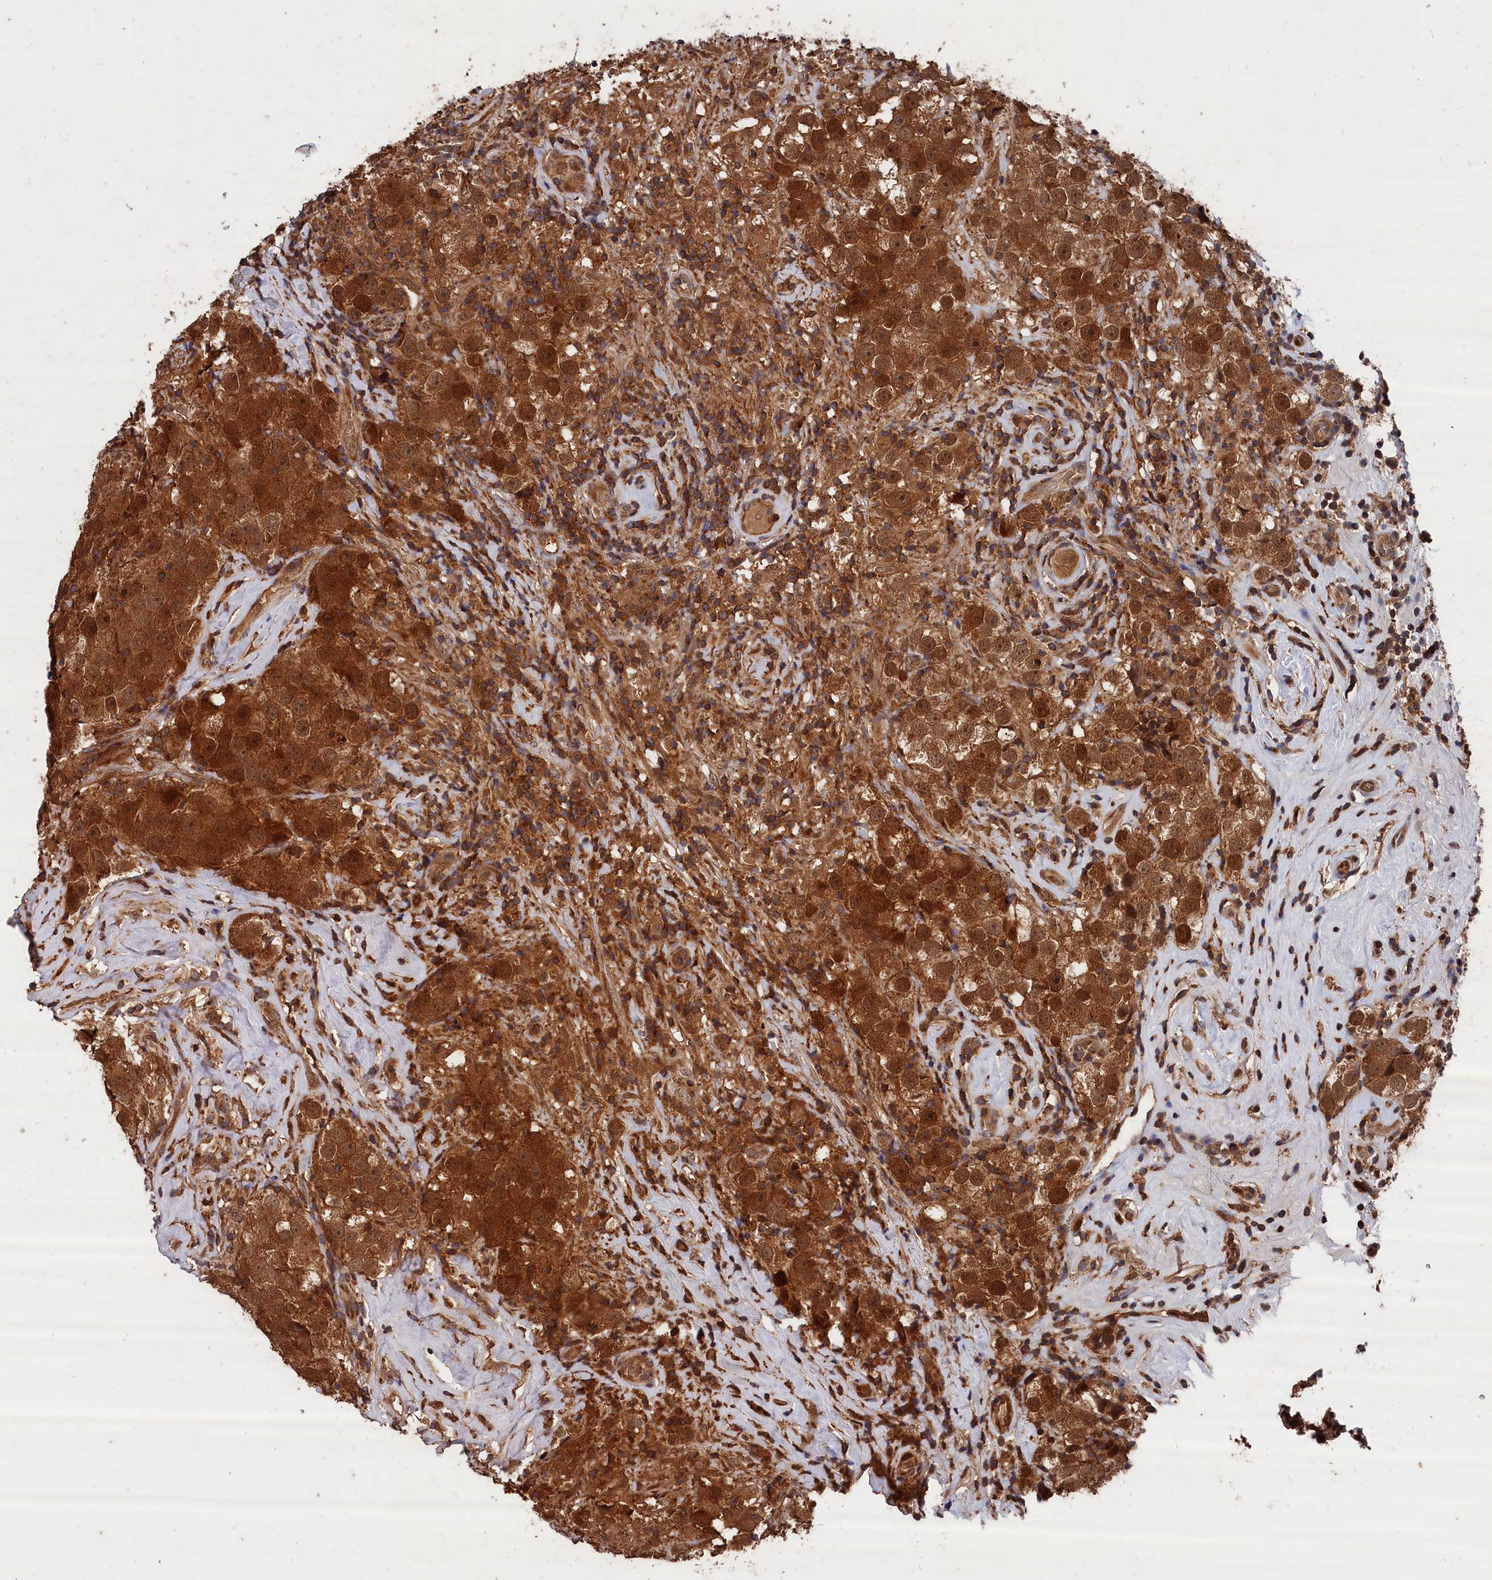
{"staining": {"intensity": "strong", "quantity": ">75%", "location": "cytoplasmic/membranous,nuclear"}, "tissue": "testis cancer", "cell_type": "Tumor cells", "image_type": "cancer", "snomed": [{"axis": "morphology", "description": "Seminoma, NOS"}, {"axis": "topography", "description": "Testis"}], "caption": "The immunohistochemical stain labels strong cytoplasmic/membranous and nuclear staining in tumor cells of seminoma (testis) tissue.", "gene": "RMI2", "patient": {"sex": "male", "age": 49}}